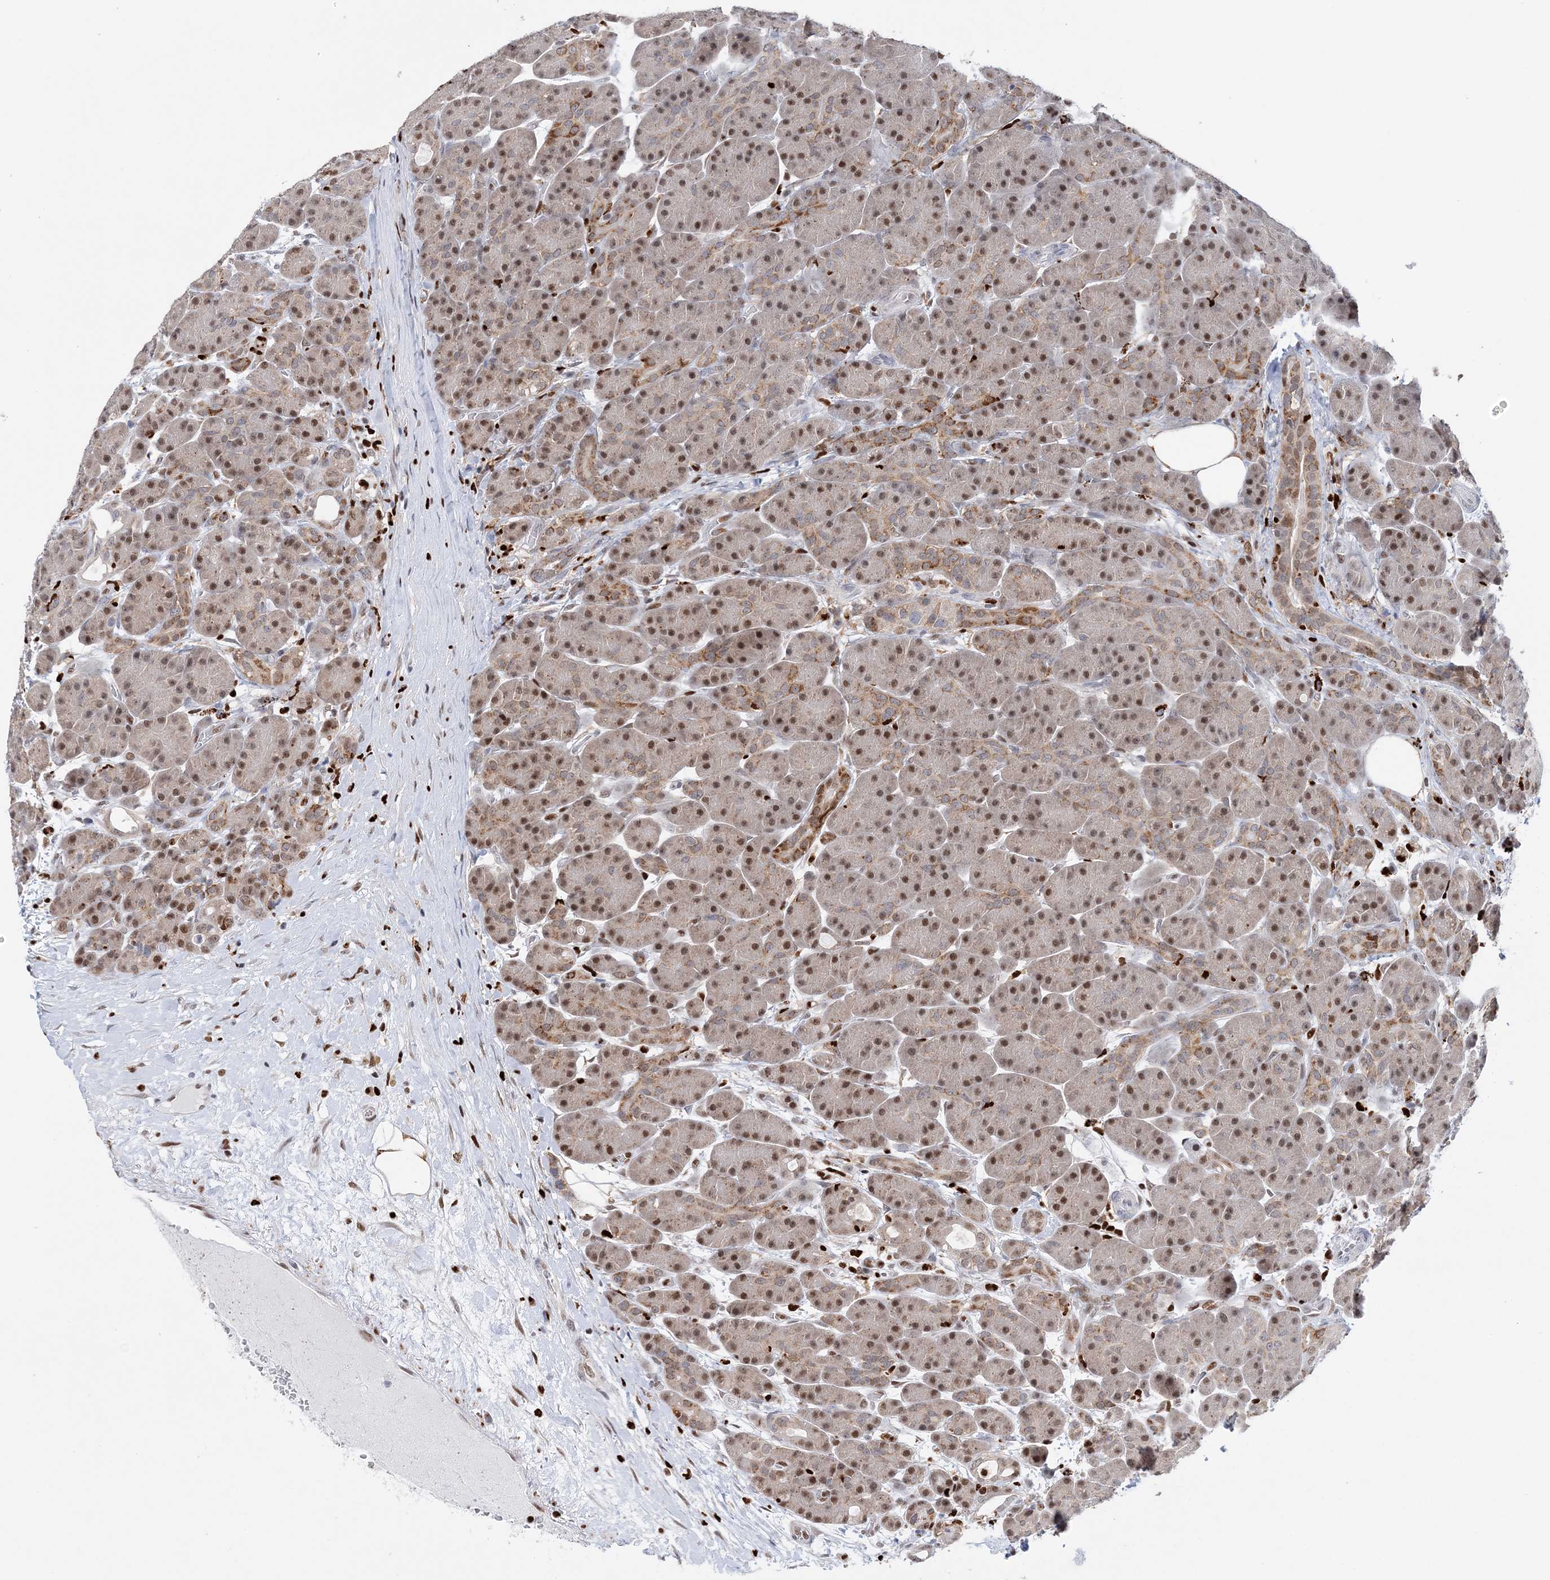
{"staining": {"intensity": "strong", "quantity": "25%-75%", "location": "nuclear"}, "tissue": "pancreas", "cell_type": "Exocrine glandular cells", "image_type": "normal", "snomed": [{"axis": "morphology", "description": "Normal tissue, NOS"}, {"axis": "topography", "description": "Pancreas"}], "caption": "Human pancreas stained with a brown dye shows strong nuclear positive staining in about 25%-75% of exocrine glandular cells.", "gene": "NIT2", "patient": {"sex": "male", "age": 63}}